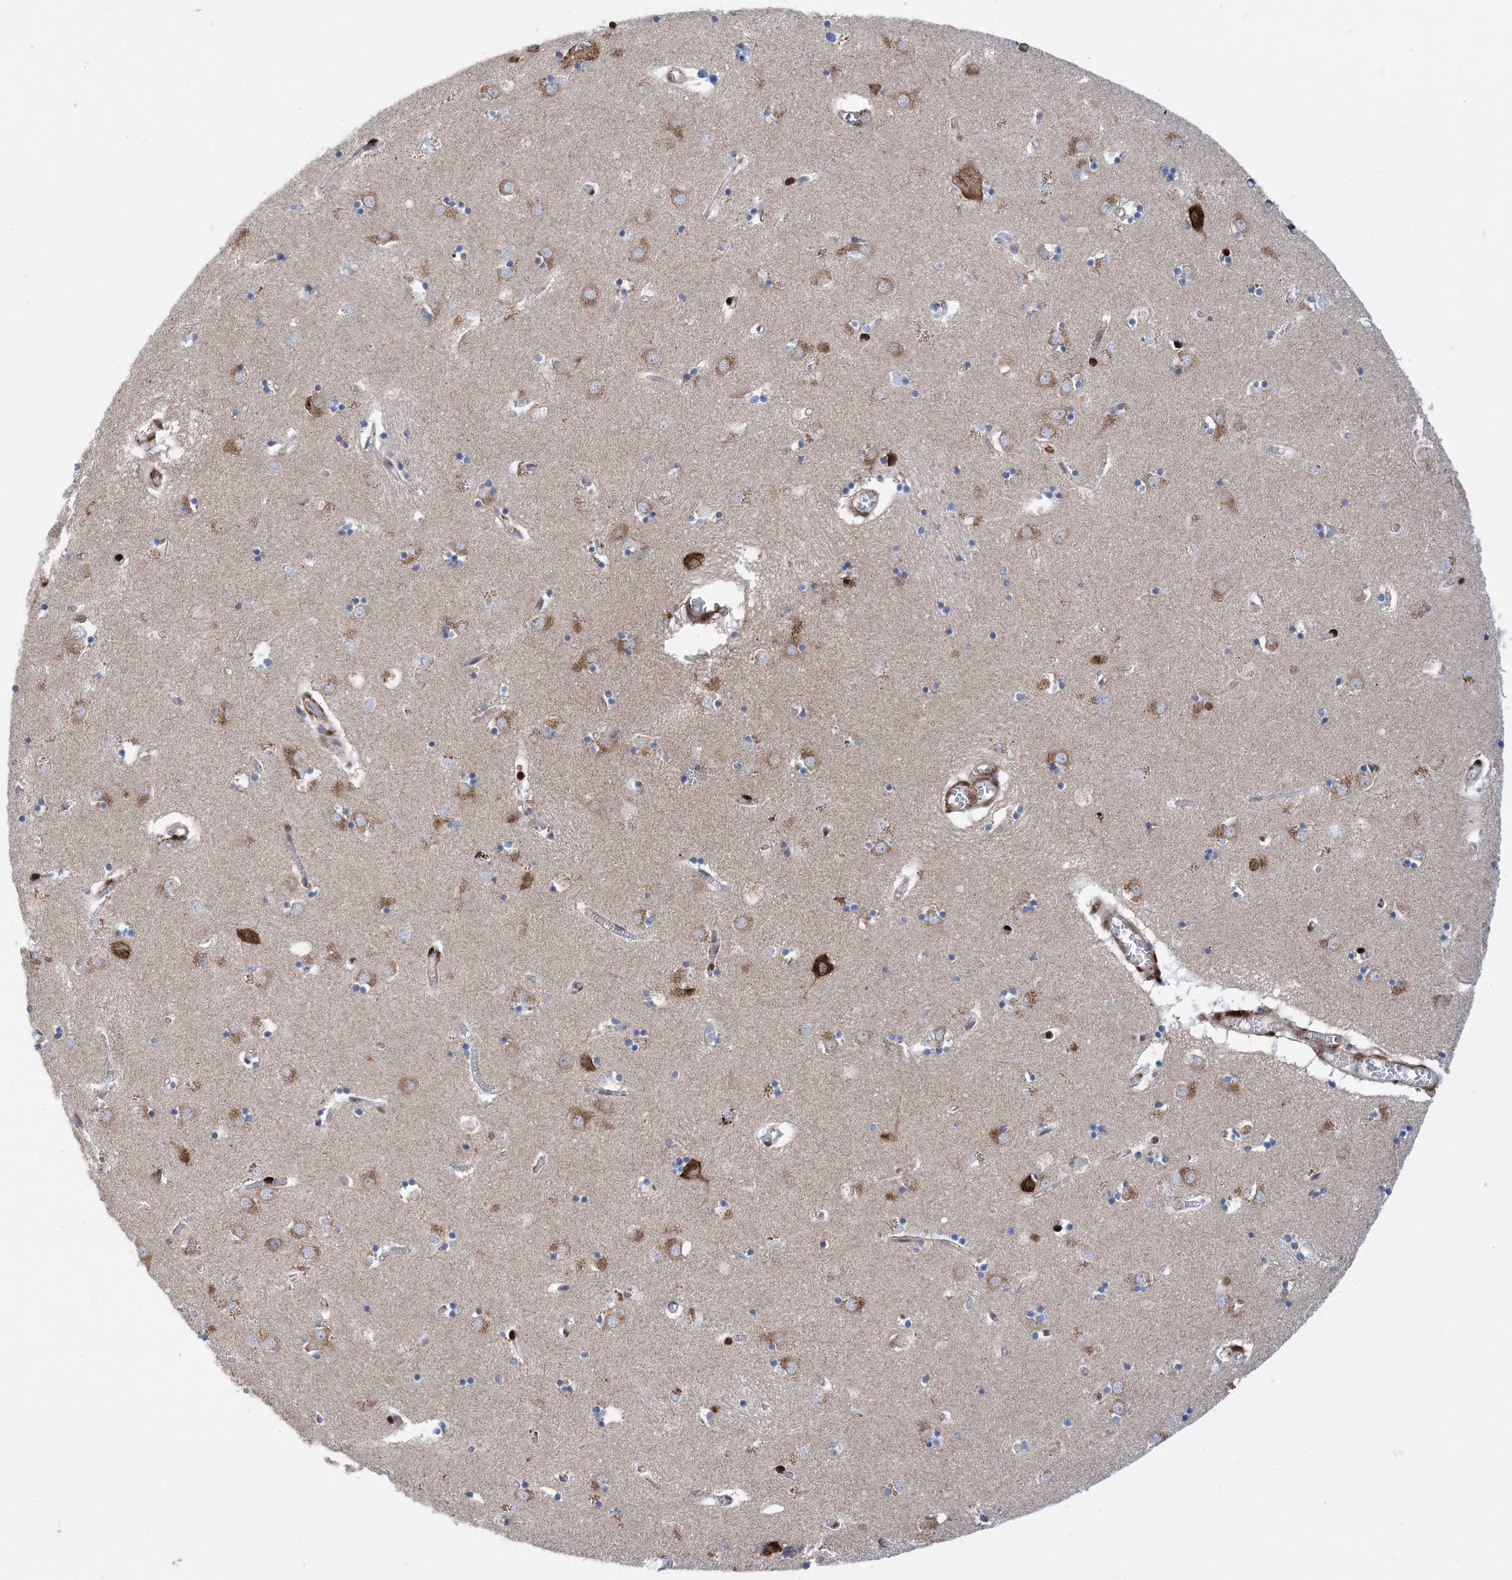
{"staining": {"intensity": "moderate", "quantity": "<25%", "location": "cytoplasmic/membranous"}, "tissue": "caudate", "cell_type": "Glial cells", "image_type": "normal", "snomed": [{"axis": "morphology", "description": "Normal tissue, NOS"}, {"axis": "topography", "description": "Lateral ventricle wall"}], "caption": "Protein staining of unremarkable caudate reveals moderate cytoplasmic/membranous expression in about <25% of glial cells. (DAB IHC, brown staining for protein, blue staining for nuclei).", "gene": "RBMS3", "patient": {"sex": "male", "age": 70}}